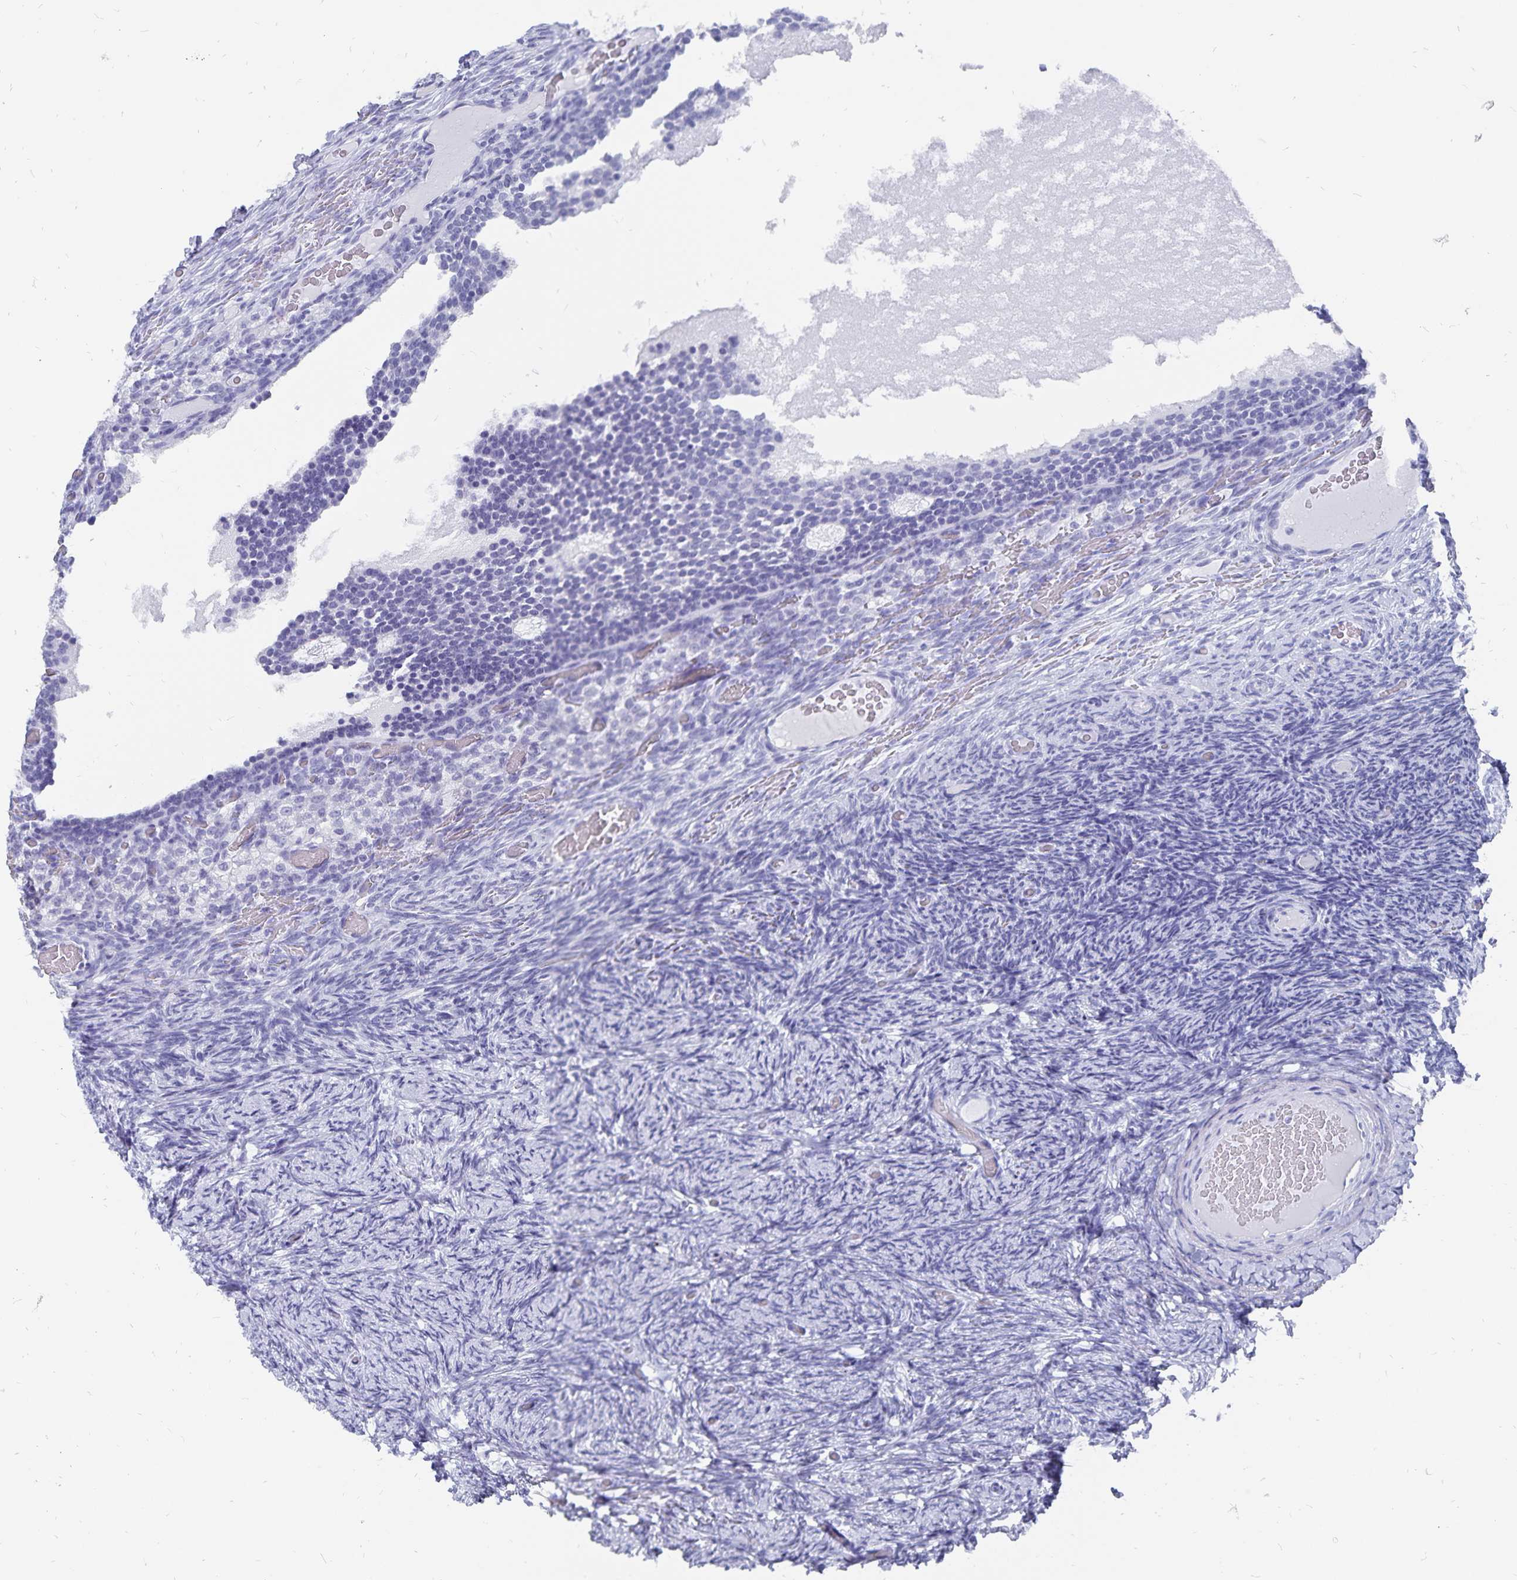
{"staining": {"intensity": "negative", "quantity": "none", "location": "none"}, "tissue": "ovary", "cell_type": "Follicle cells", "image_type": "normal", "snomed": [{"axis": "morphology", "description": "Normal tissue, NOS"}, {"axis": "topography", "description": "Ovary"}], "caption": "An IHC image of benign ovary is shown. There is no staining in follicle cells of ovary.", "gene": "ADH1A", "patient": {"sex": "female", "age": 34}}